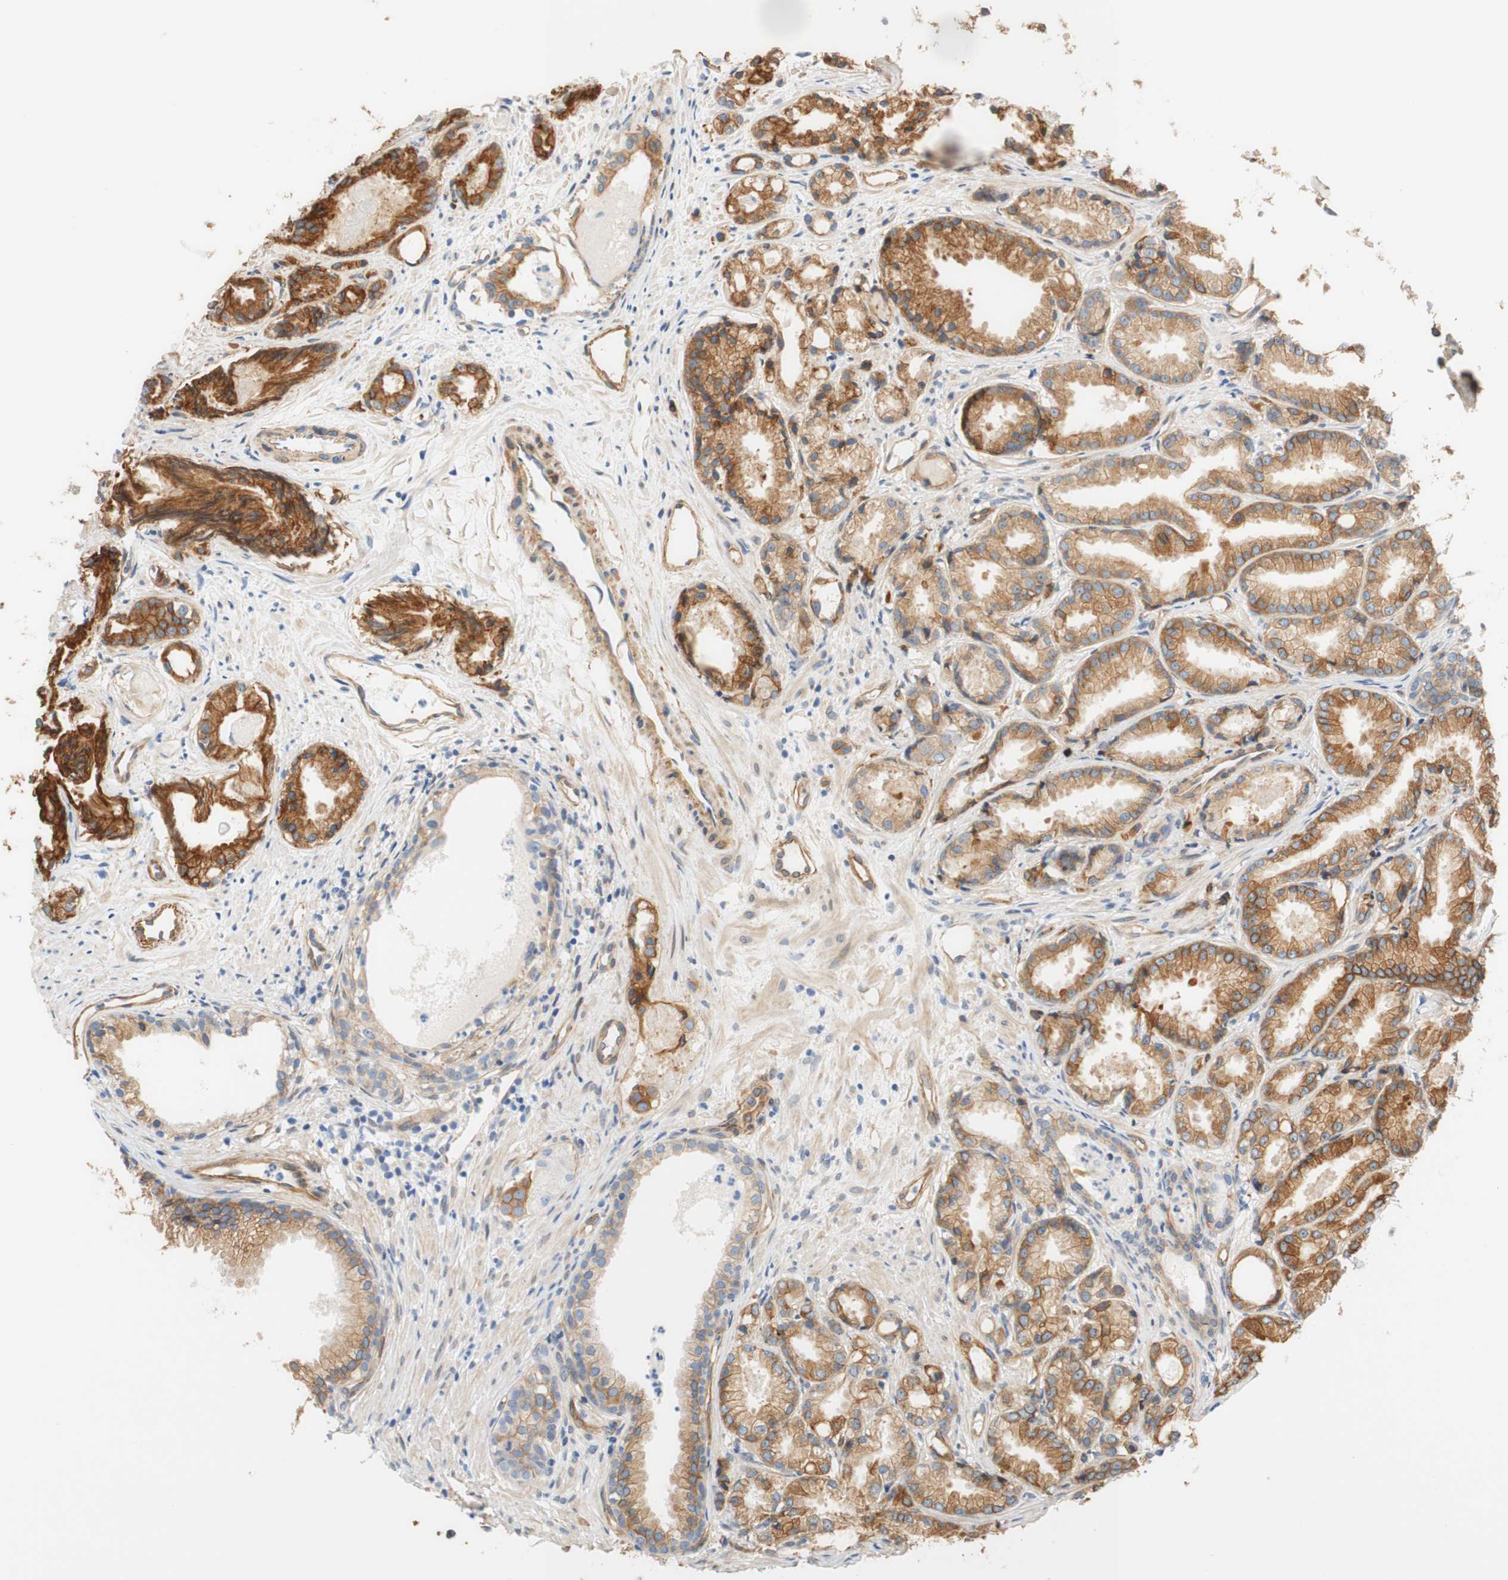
{"staining": {"intensity": "strong", "quantity": "25%-75%", "location": "cytoplasmic/membranous"}, "tissue": "prostate cancer", "cell_type": "Tumor cells", "image_type": "cancer", "snomed": [{"axis": "morphology", "description": "Adenocarcinoma, Low grade"}, {"axis": "topography", "description": "Prostate"}], "caption": "Human prostate cancer stained with a brown dye shows strong cytoplasmic/membranous positive staining in about 25%-75% of tumor cells.", "gene": "ENDOD1", "patient": {"sex": "male", "age": 72}}